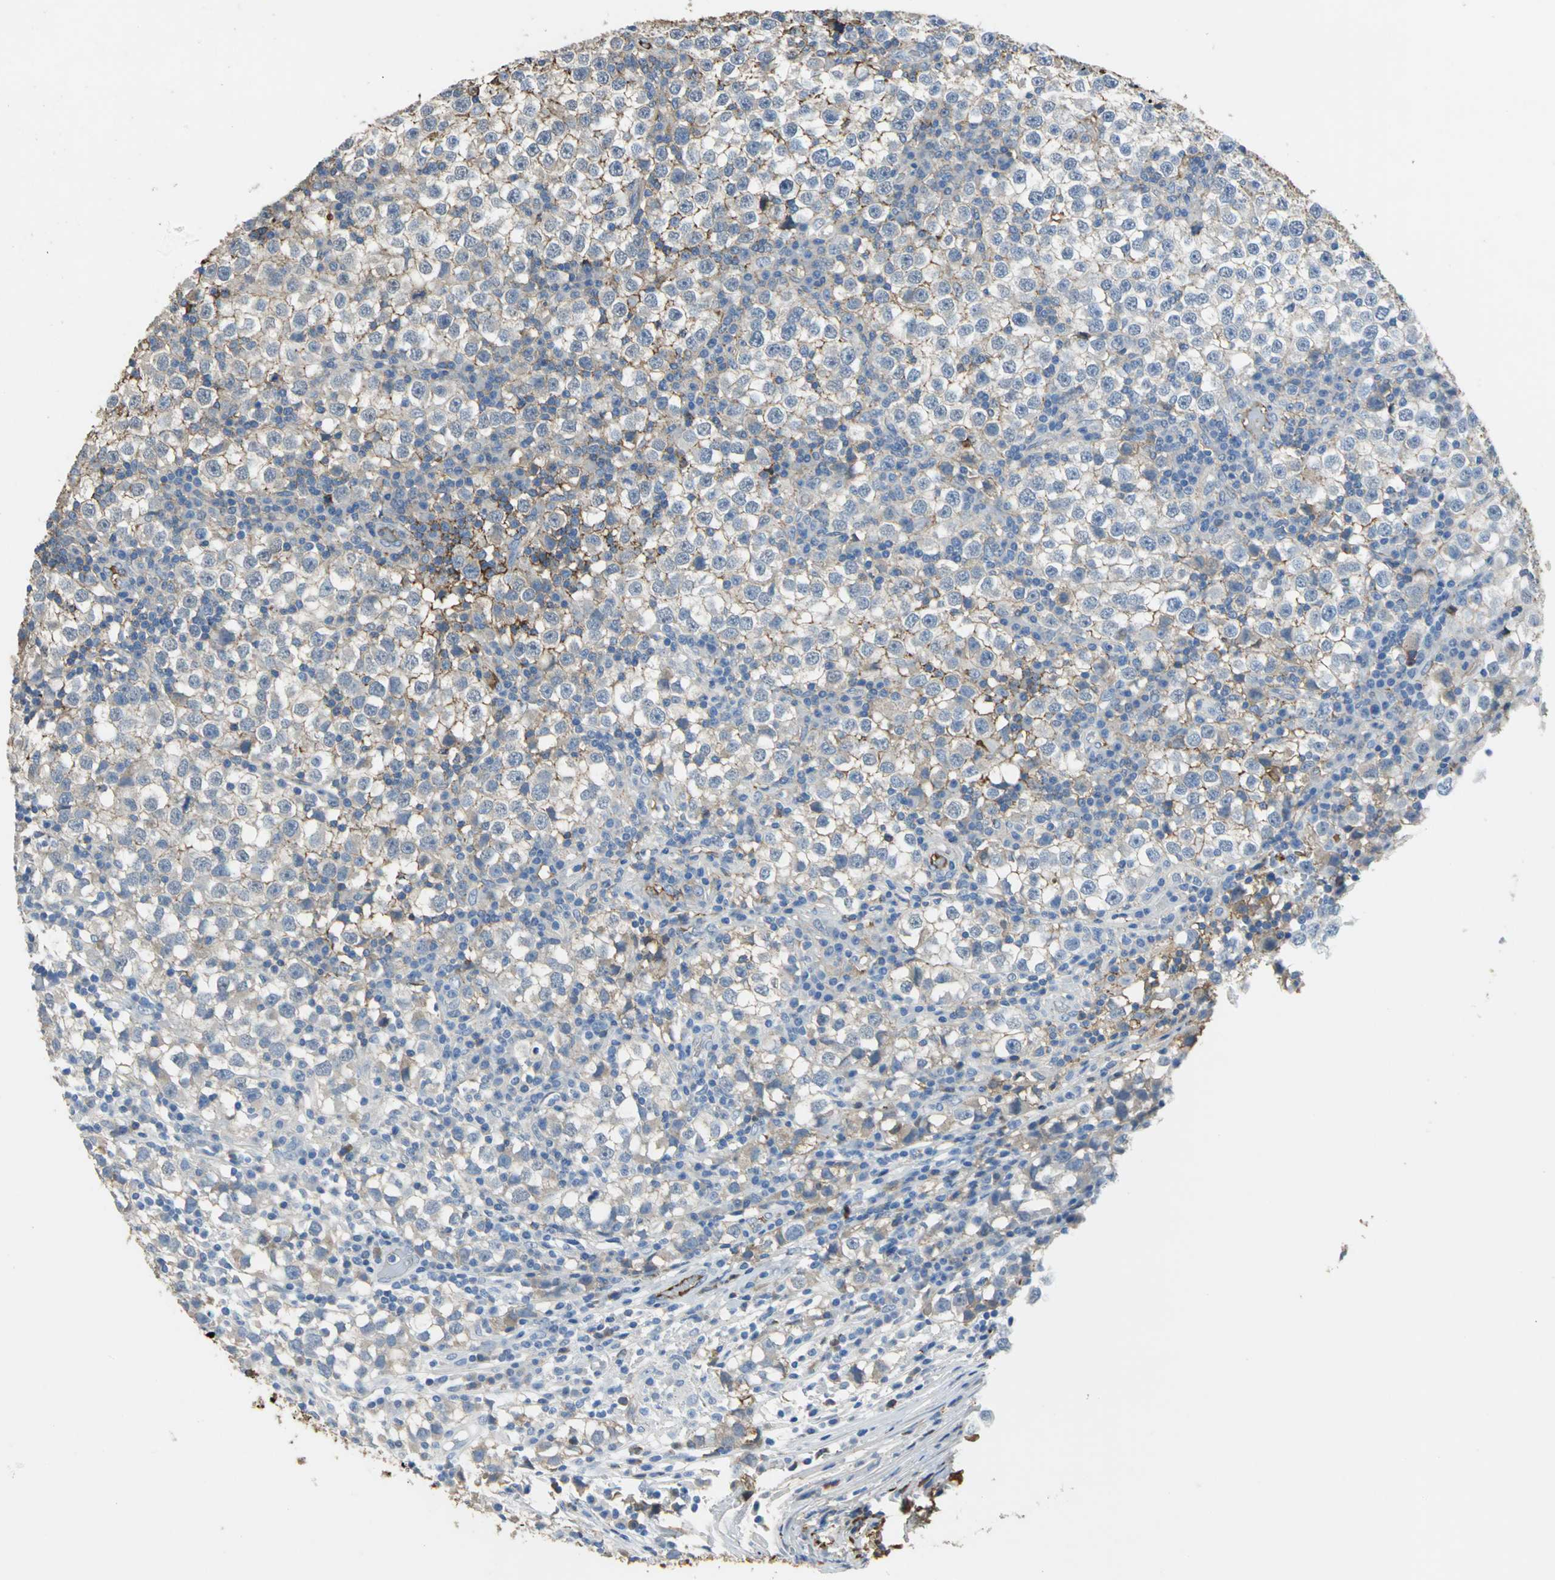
{"staining": {"intensity": "moderate", "quantity": "<25%", "location": "cytoplasmic/membranous"}, "tissue": "testis cancer", "cell_type": "Tumor cells", "image_type": "cancer", "snomed": [{"axis": "morphology", "description": "Seminoma, NOS"}, {"axis": "topography", "description": "Testis"}], "caption": "Human seminoma (testis) stained for a protein (brown) displays moderate cytoplasmic/membranous positive positivity in approximately <25% of tumor cells.", "gene": "GYG2", "patient": {"sex": "male", "age": 65}}